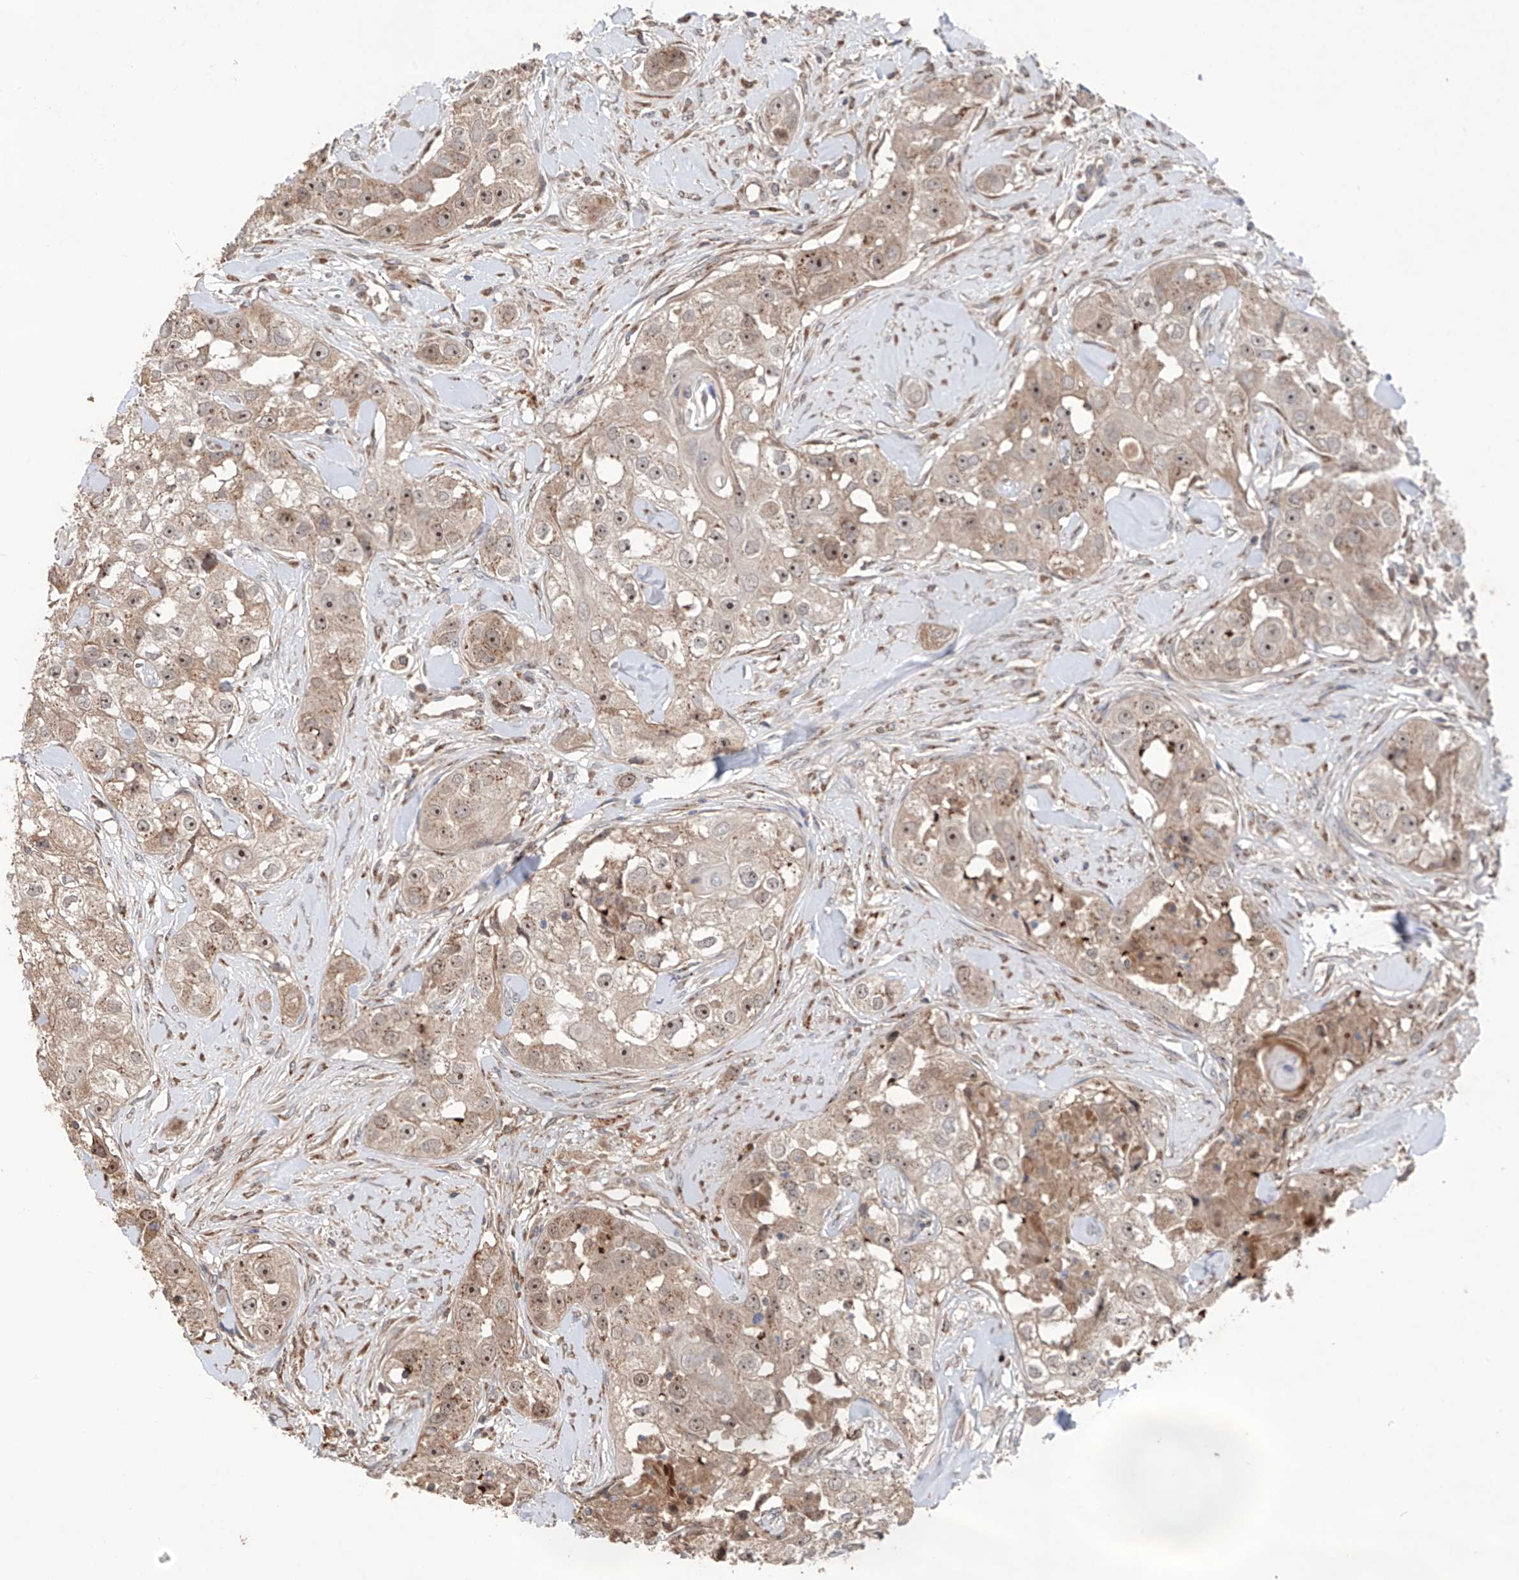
{"staining": {"intensity": "moderate", "quantity": ">75%", "location": "nuclear"}, "tissue": "head and neck cancer", "cell_type": "Tumor cells", "image_type": "cancer", "snomed": [{"axis": "morphology", "description": "Normal tissue, NOS"}, {"axis": "morphology", "description": "Squamous cell carcinoma, NOS"}, {"axis": "topography", "description": "Skeletal muscle"}, {"axis": "topography", "description": "Head-Neck"}], "caption": "Brown immunohistochemical staining in human squamous cell carcinoma (head and neck) reveals moderate nuclear expression in about >75% of tumor cells.", "gene": "EDN1", "patient": {"sex": "male", "age": 51}}